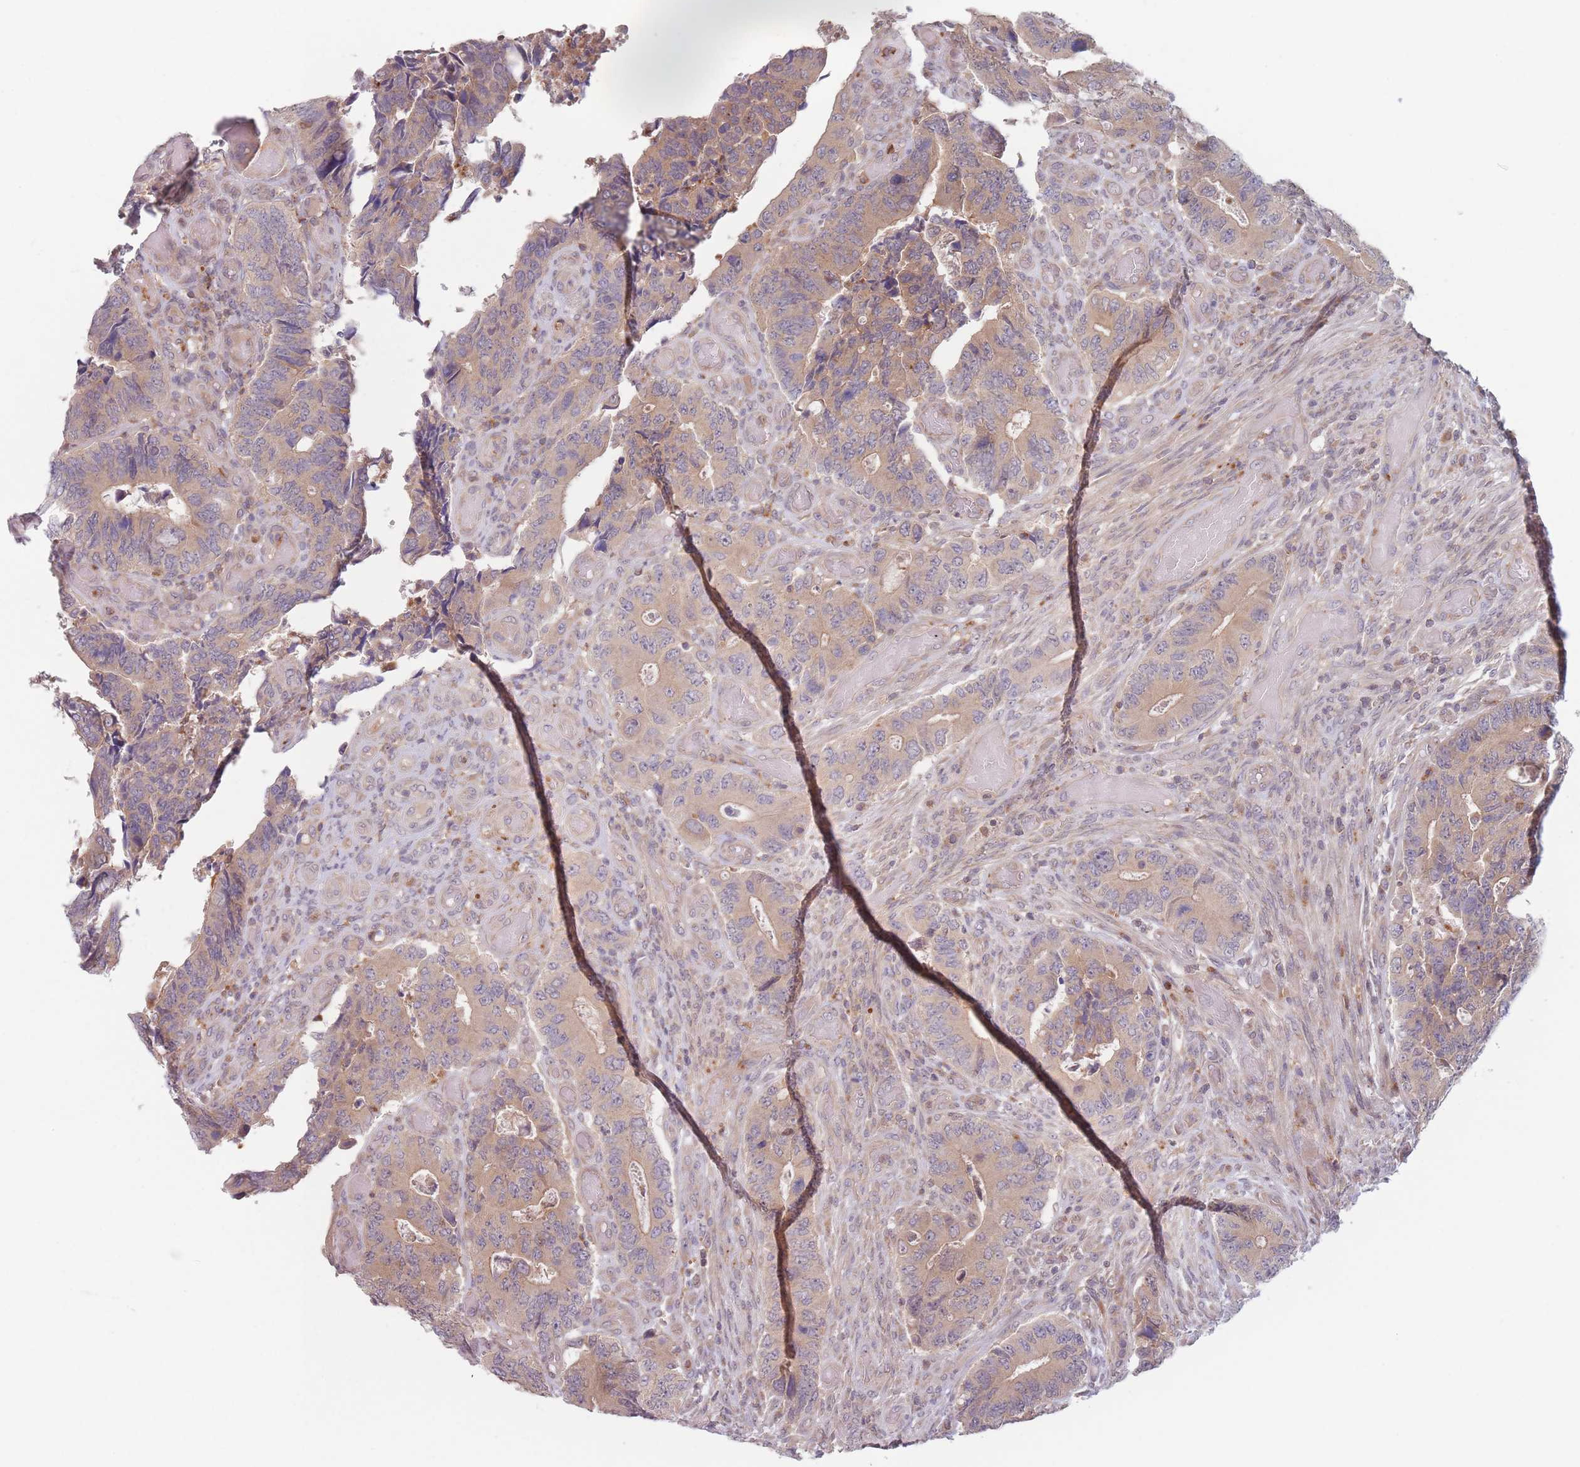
{"staining": {"intensity": "moderate", "quantity": ">75%", "location": "cytoplasmic/membranous"}, "tissue": "colorectal cancer", "cell_type": "Tumor cells", "image_type": "cancer", "snomed": [{"axis": "morphology", "description": "Adenocarcinoma, NOS"}, {"axis": "topography", "description": "Colon"}], "caption": "Adenocarcinoma (colorectal) stained with a protein marker displays moderate staining in tumor cells.", "gene": "PPM1A", "patient": {"sex": "male", "age": 87}}